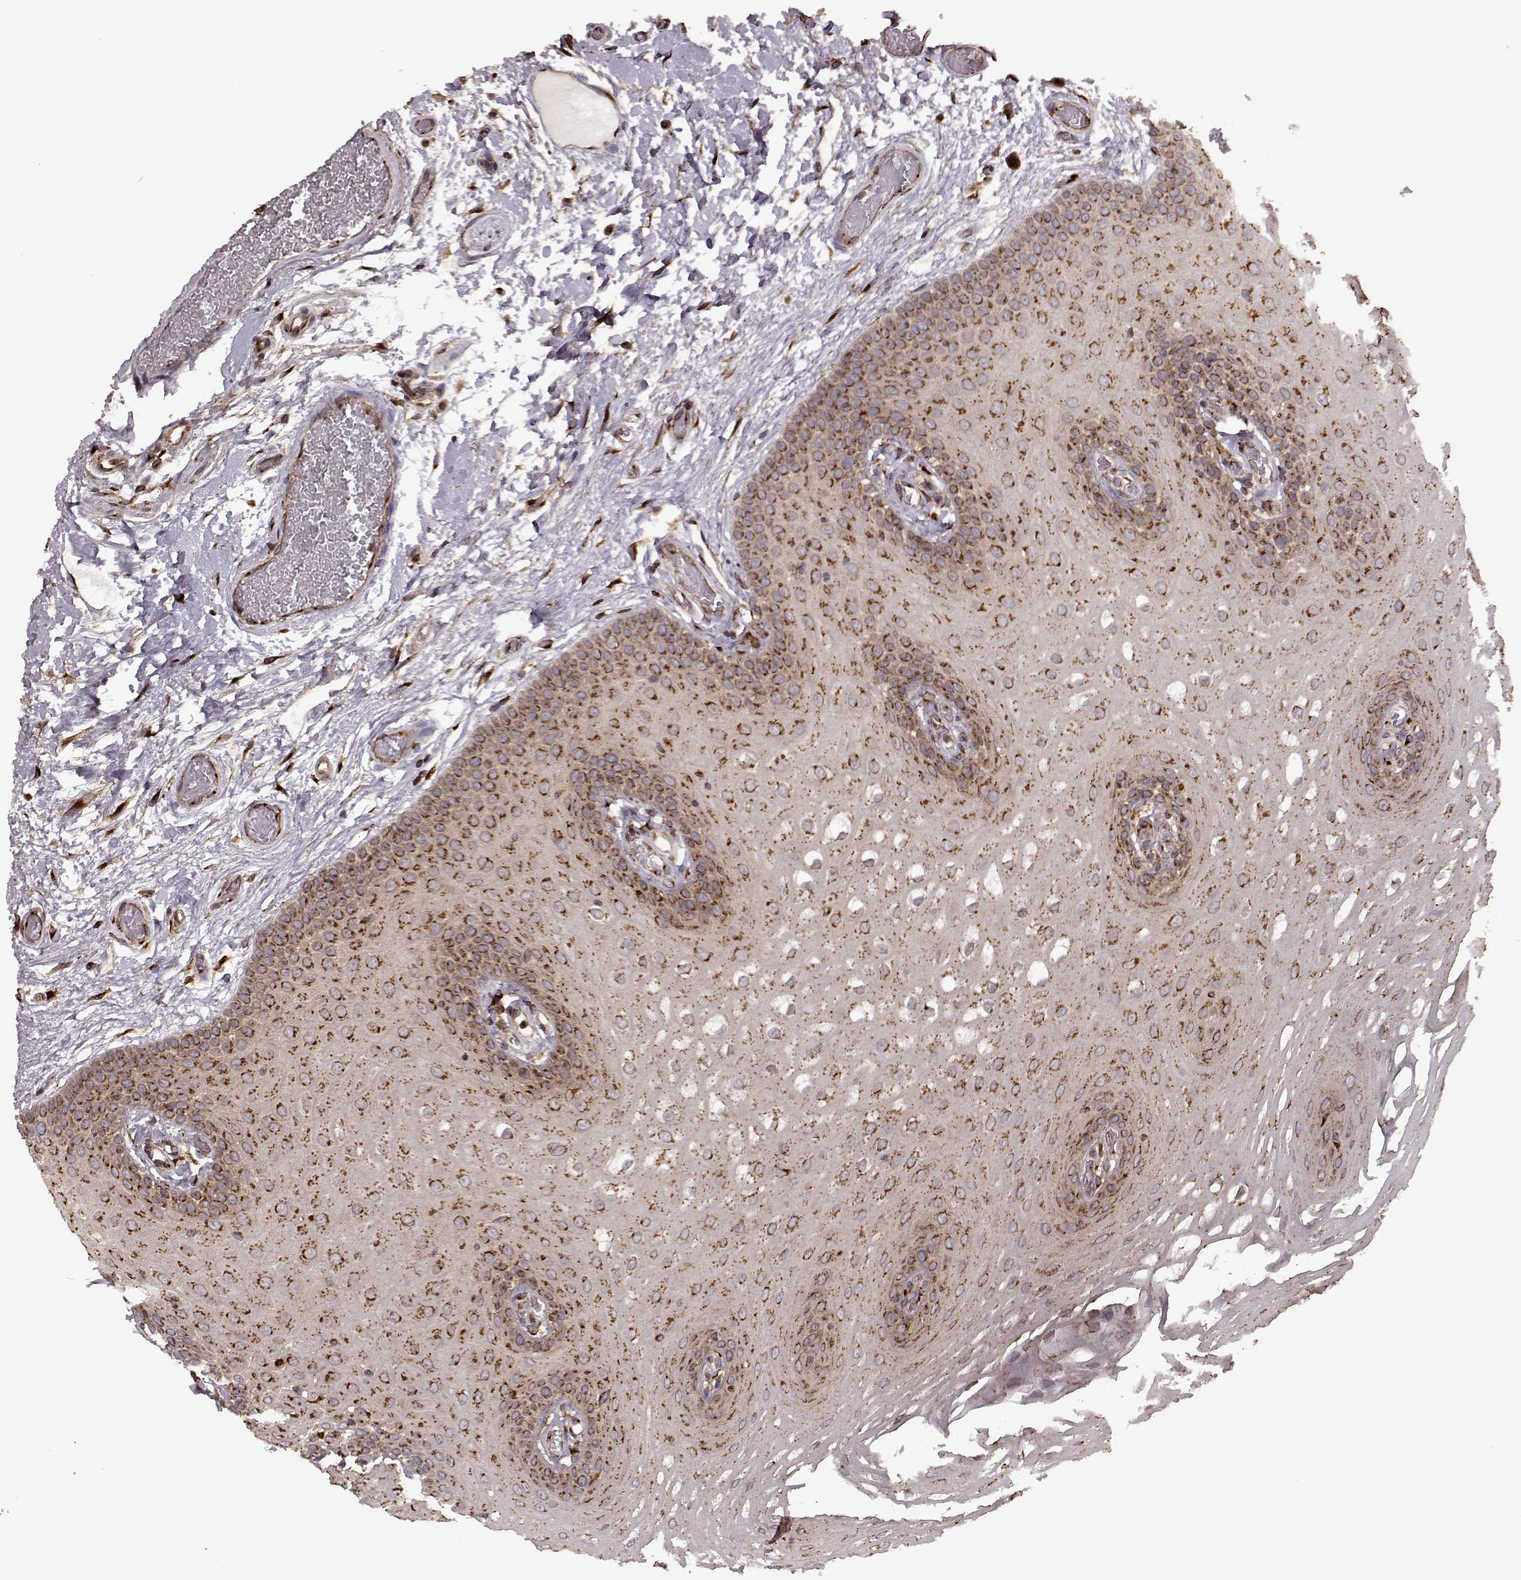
{"staining": {"intensity": "moderate", "quantity": ">75%", "location": "cytoplasmic/membranous"}, "tissue": "oral mucosa", "cell_type": "Squamous epithelial cells", "image_type": "normal", "snomed": [{"axis": "morphology", "description": "Normal tissue, NOS"}, {"axis": "morphology", "description": "Squamous cell carcinoma, NOS"}, {"axis": "topography", "description": "Oral tissue"}, {"axis": "topography", "description": "Head-Neck"}], "caption": "Protein staining displays moderate cytoplasmic/membranous positivity in about >75% of squamous epithelial cells in normal oral mucosa. The staining is performed using DAB (3,3'-diaminobenzidine) brown chromogen to label protein expression. The nuclei are counter-stained blue using hematoxylin.", "gene": "YIPF5", "patient": {"sex": "male", "age": 78}}